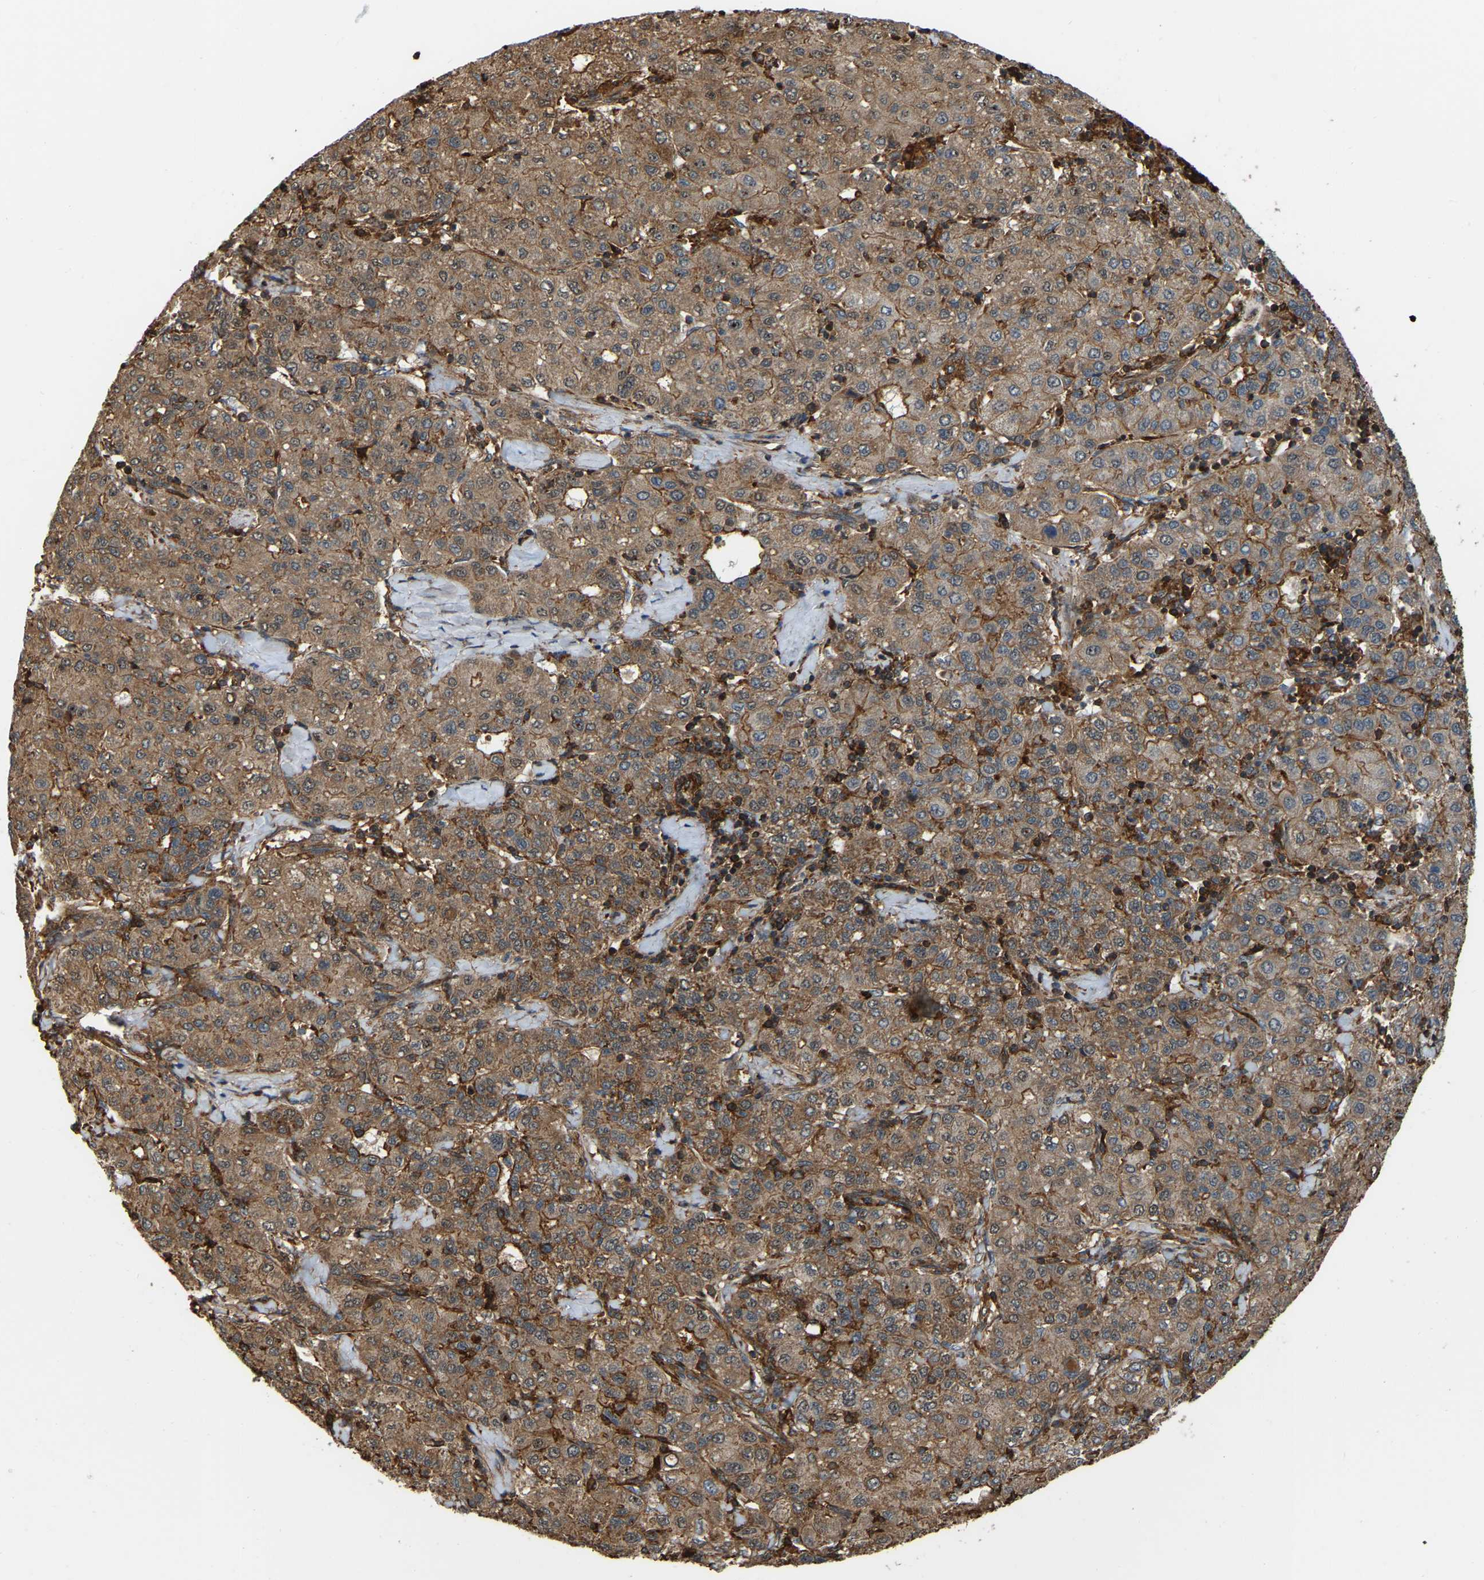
{"staining": {"intensity": "moderate", "quantity": ">75%", "location": "cytoplasmic/membranous"}, "tissue": "liver cancer", "cell_type": "Tumor cells", "image_type": "cancer", "snomed": [{"axis": "morphology", "description": "Carcinoma, Hepatocellular, NOS"}, {"axis": "topography", "description": "Liver"}], "caption": "A brown stain shows moderate cytoplasmic/membranous staining of a protein in hepatocellular carcinoma (liver) tumor cells.", "gene": "SAMD9L", "patient": {"sex": "male", "age": 65}}